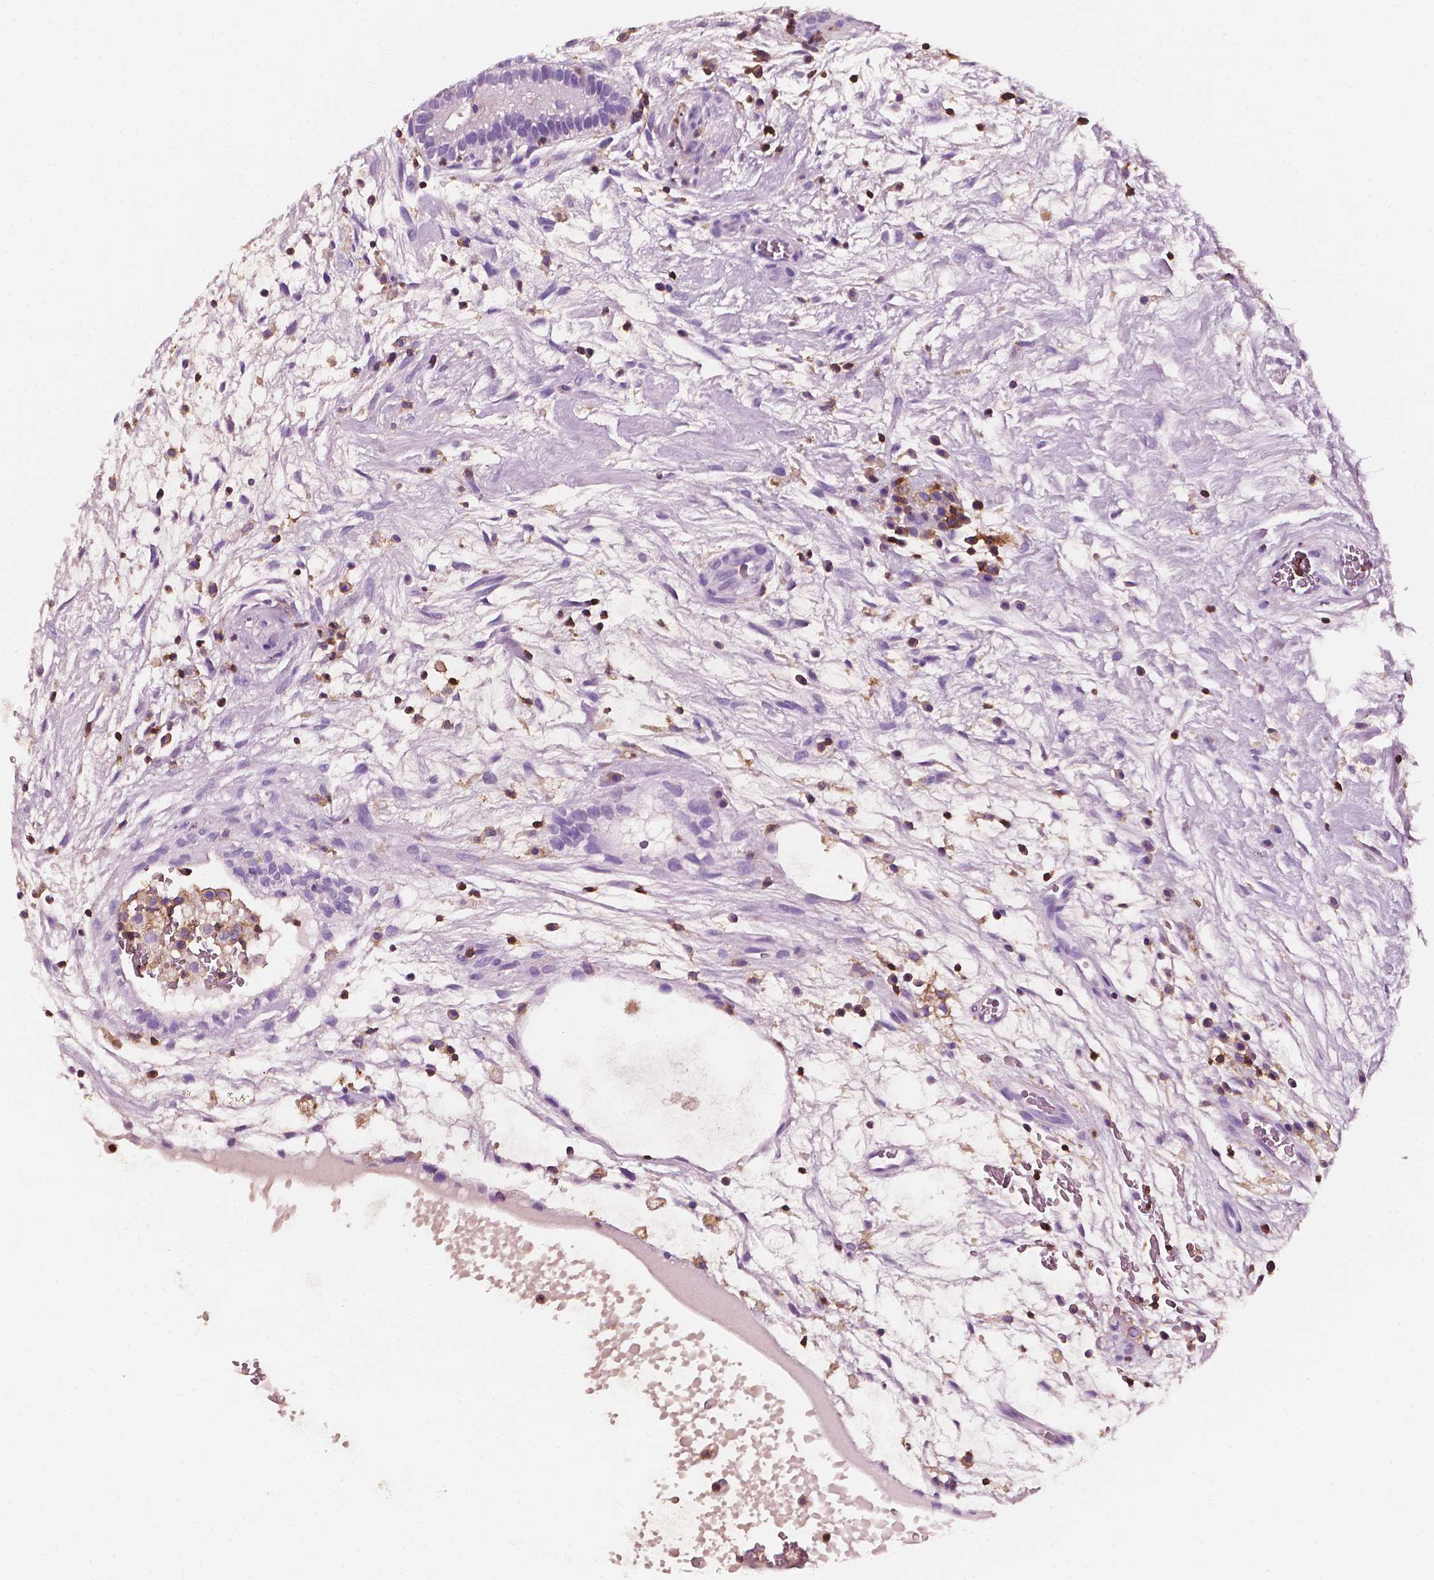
{"staining": {"intensity": "negative", "quantity": "none", "location": "none"}, "tissue": "testis cancer", "cell_type": "Tumor cells", "image_type": "cancer", "snomed": [{"axis": "morphology", "description": "Normal tissue, NOS"}, {"axis": "morphology", "description": "Carcinoma, Embryonal, NOS"}, {"axis": "topography", "description": "Testis"}], "caption": "An immunohistochemistry image of embryonal carcinoma (testis) is shown. There is no staining in tumor cells of embryonal carcinoma (testis).", "gene": "PTPRC", "patient": {"sex": "male", "age": 32}}